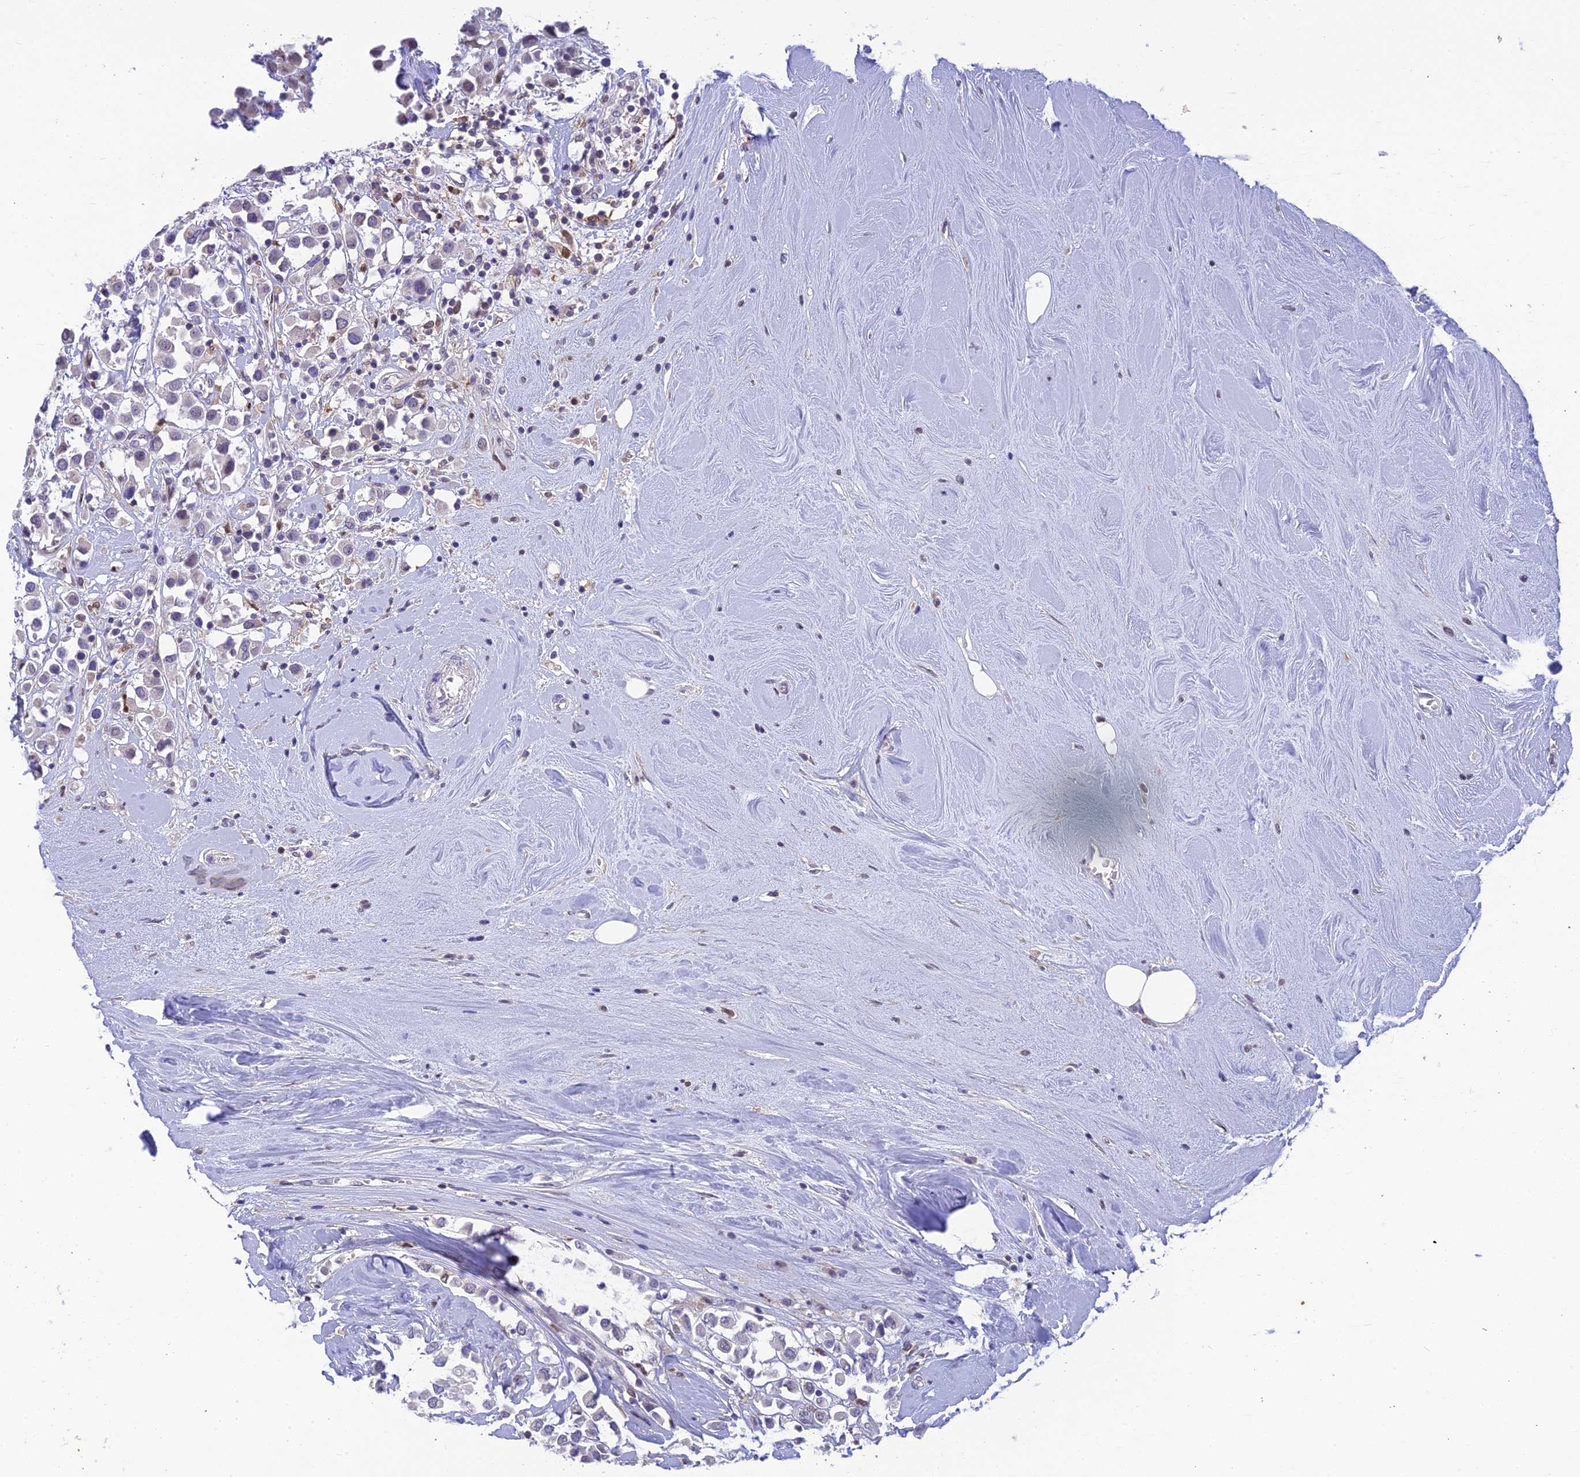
{"staining": {"intensity": "negative", "quantity": "none", "location": "none"}, "tissue": "breast cancer", "cell_type": "Tumor cells", "image_type": "cancer", "snomed": [{"axis": "morphology", "description": "Duct carcinoma"}, {"axis": "topography", "description": "Breast"}], "caption": "Tumor cells show no significant protein staining in breast invasive ductal carcinoma. (Stains: DAB immunohistochemistry with hematoxylin counter stain, Microscopy: brightfield microscopy at high magnification).", "gene": "BMT2", "patient": {"sex": "female", "age": 61}}